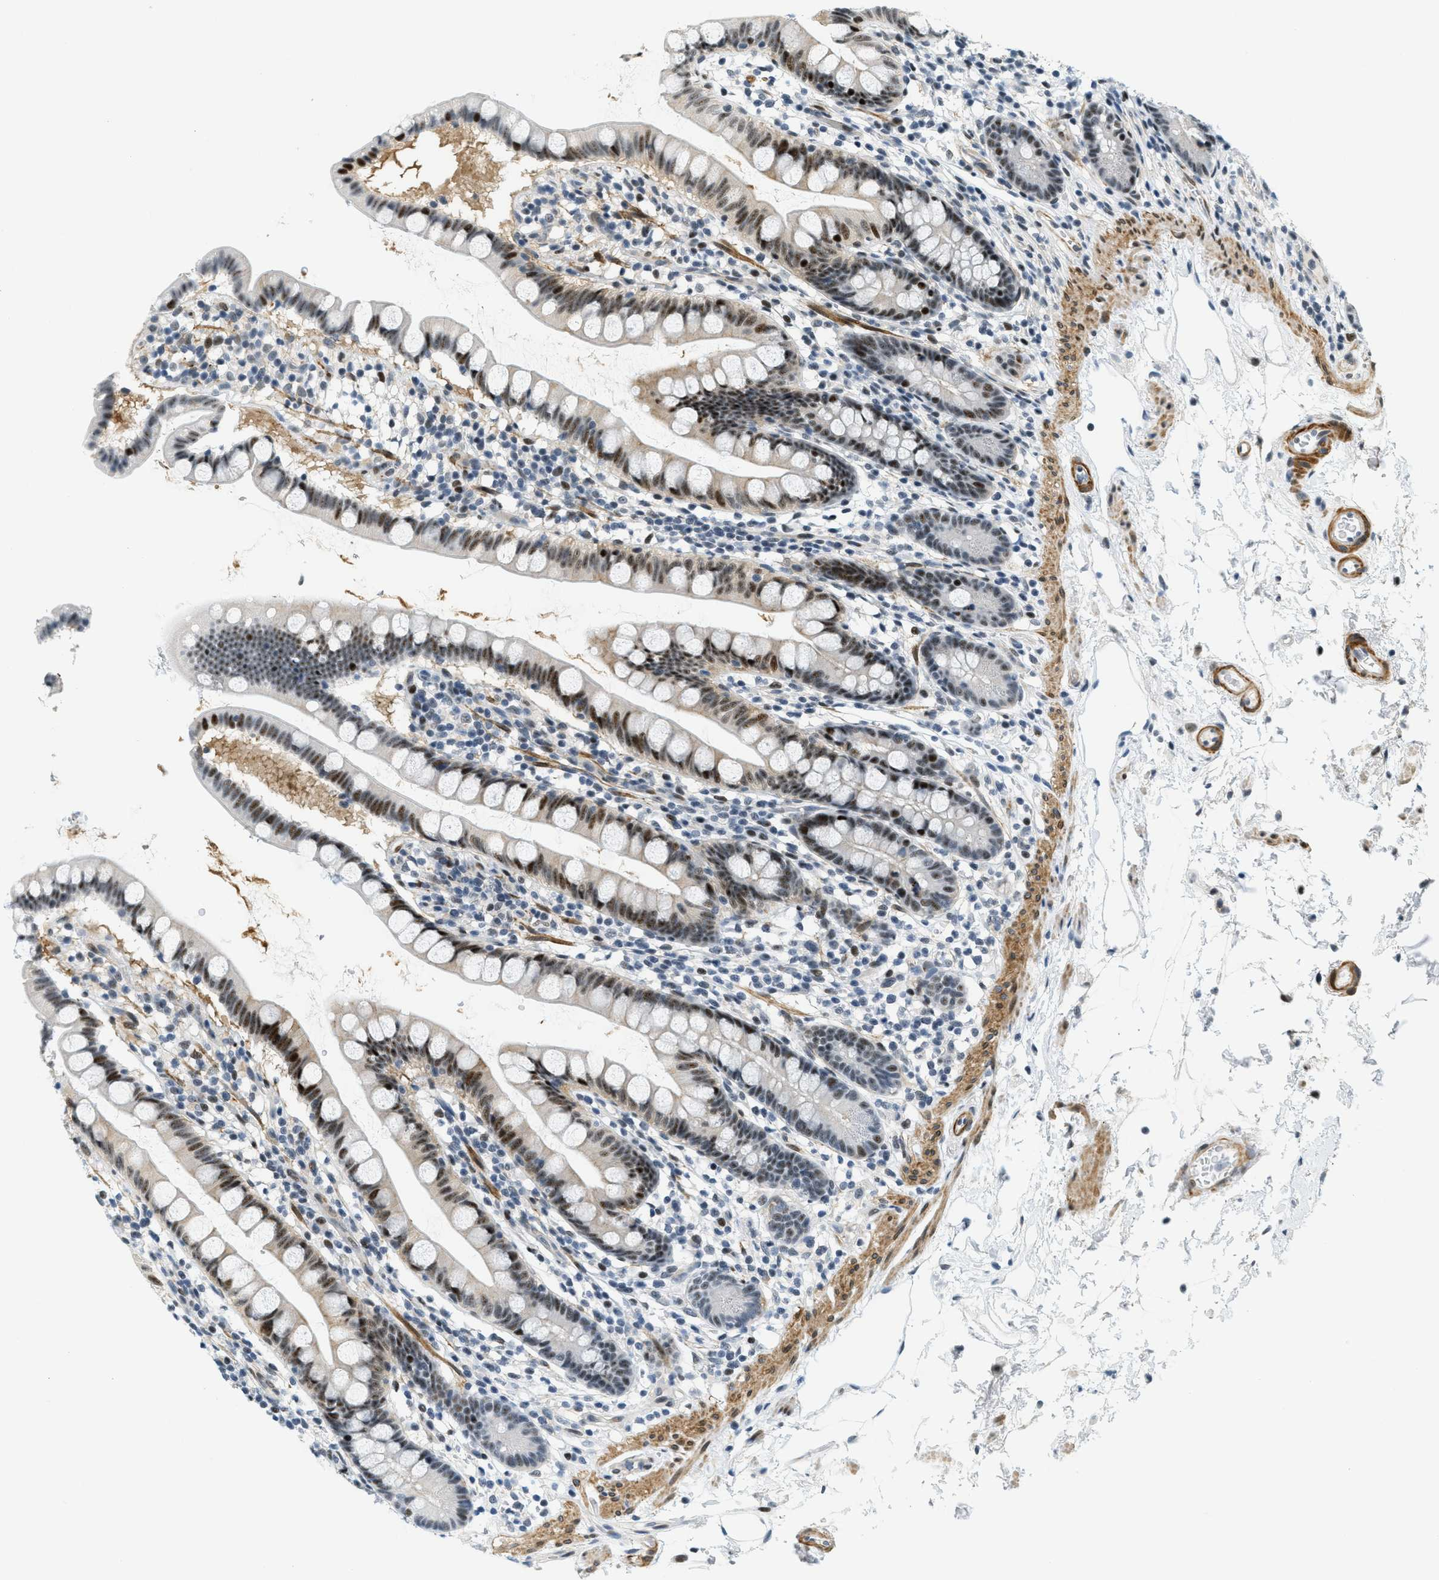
{"staining": {"intensity": "strong", "quantity": ">75%", "location": "nuclear"}, "tissue": "small intestine", "cell_type": "Glandular cells", "image_type": "normal", "snomed": [{"axis": "morphology", "description": "Normal tissue, NOS"}, {"axis": "topography", "description": "Small intestine"}], "caption": "IHC photomicrograph of unremarkable human small intestine stained for a protein (brown), which displays high levels of strong nuclear expression in approximately >75% of glandular cells.", "gene": "ZDHHC23", "patient": {"sex": "female", "age": 84}}